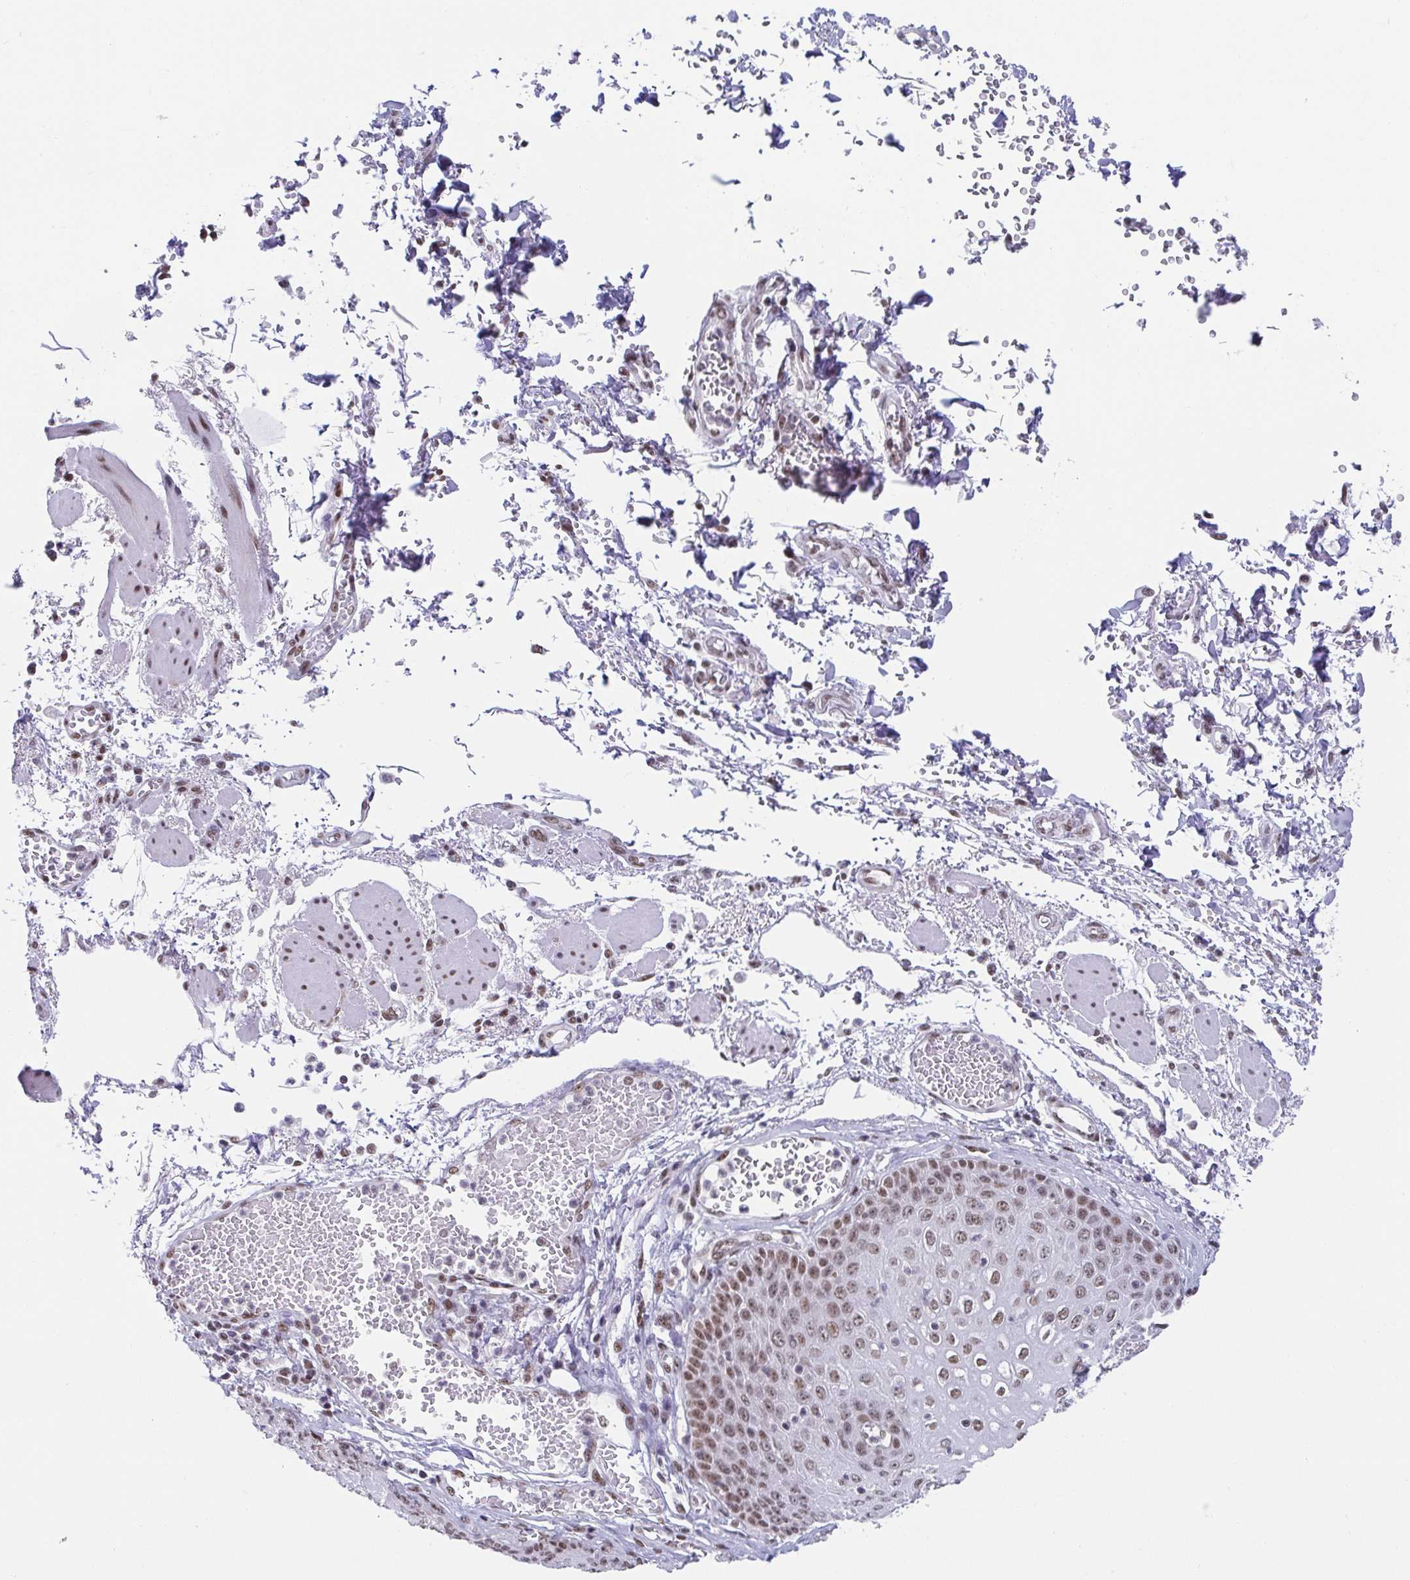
{"staining": {"intensity": "moderate", "quantity": ">75%", "location": "nuclear"}, "tissue": "esophagus", "cell_type": "Squamous epithelial cells", "image_type": "normal", "snomed": [{"axis": "morphology", "description": "Normal tissue, NOS"}, {"axis": "morphology", "description": "Adenocarcinoma, NOS"}, {"axis": "topography", "description": "Esophagus"}], "caption": "The immunohistochemical stain shows moderate nuclear expression in squamous epithelial cells of unremarkable esophagus. (brown staining indicates protein expression, while blue staining denotes nuclei).", "gene": "SLC7A10", "patient": {"sex": "male", "age": 81}}